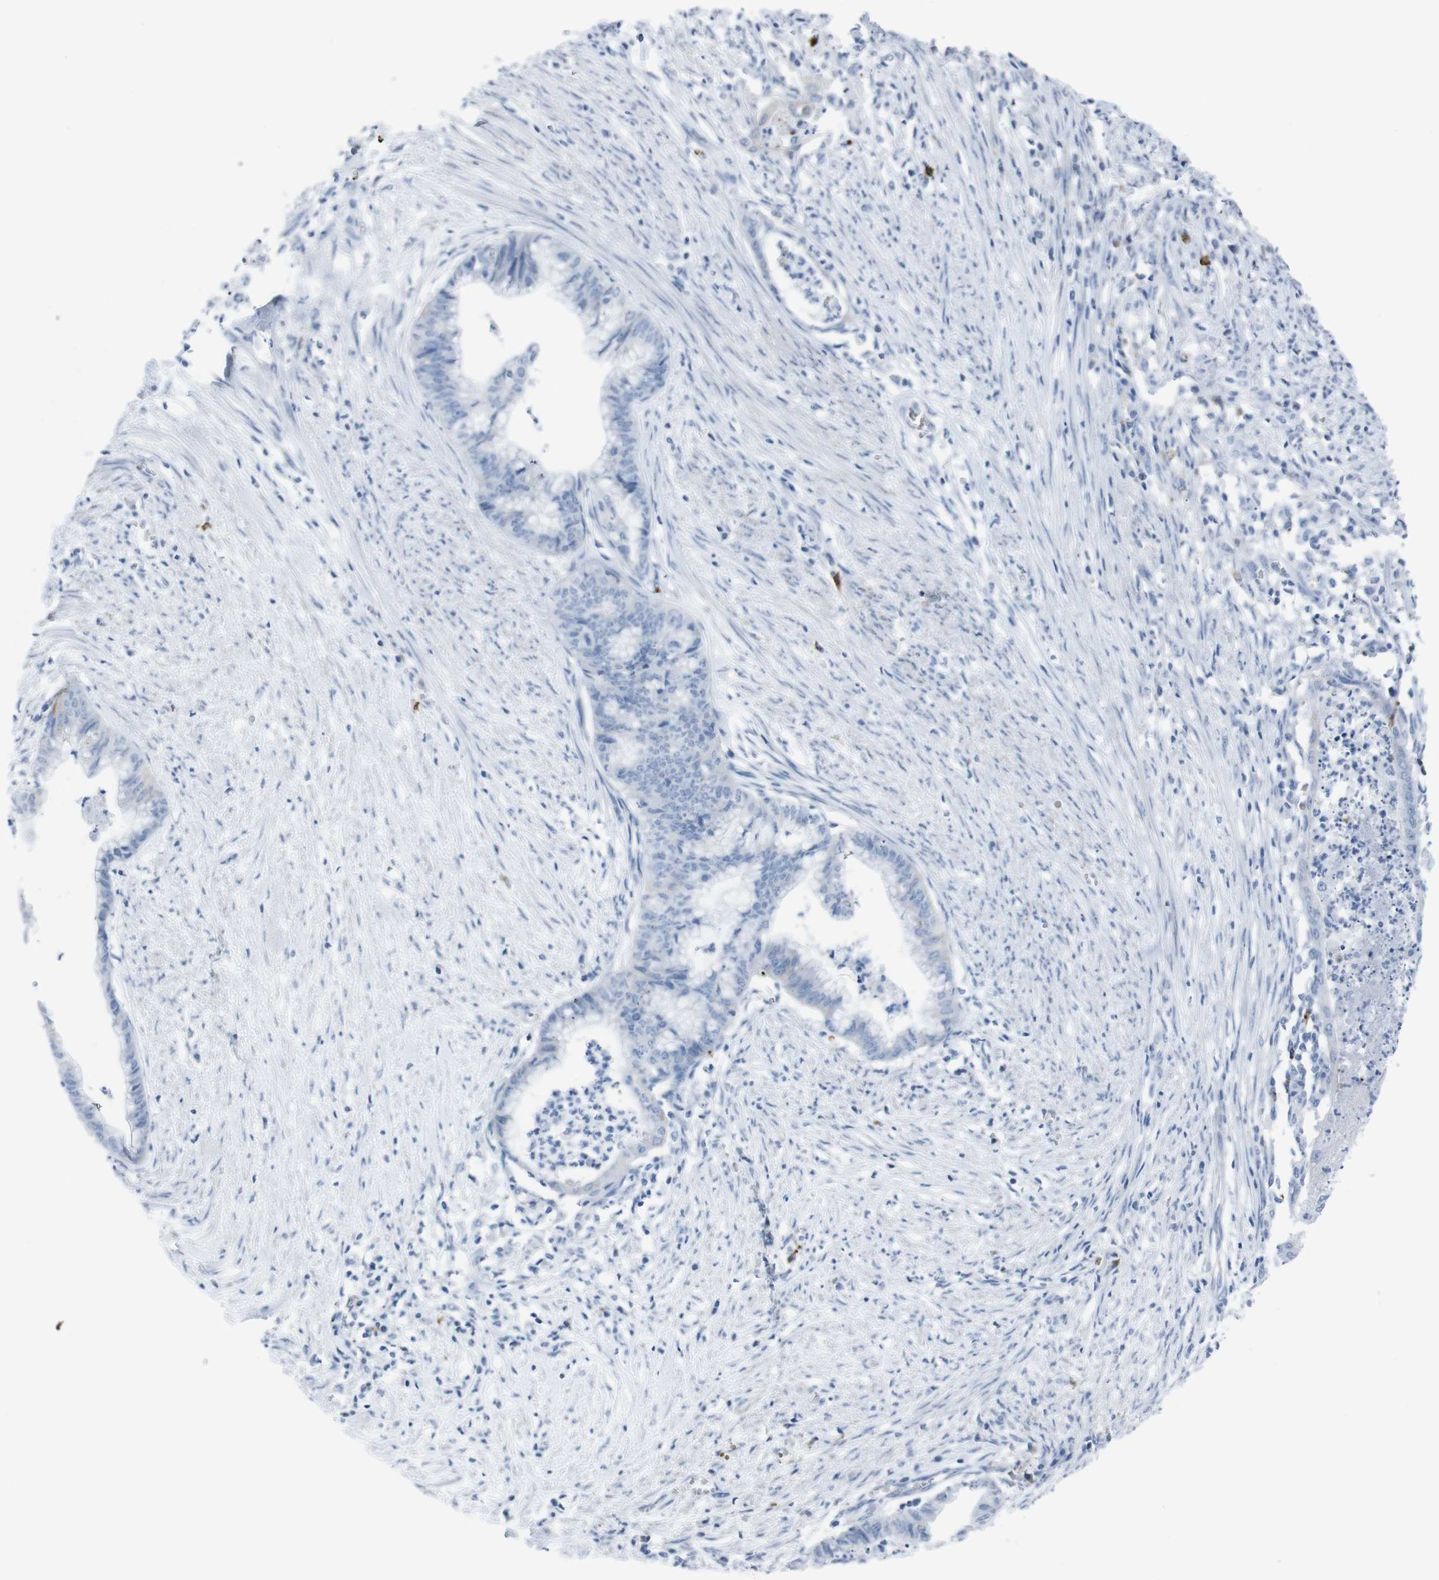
{"staining": {"intensity": "negative", "quantity": "none", "location": "none"}, "tissue": "endometrial cancer", "cell_type": "Tumor cells", "image_type": "cancer", "snomed": [{"axis": "morphology", "description": "Necrosis, NOS"}, {"axis": "morphology", "description": "Adenocarcinoma, NOS"}, {"axis": "topography", "description": "Endometrium"}], "caption": "DAB immunohistochemical staining of endometrial cancer displays no significant expression in tumor cells.", "gene": "ST6GAL1", "patient": {"sex": "female", "age": 79}}